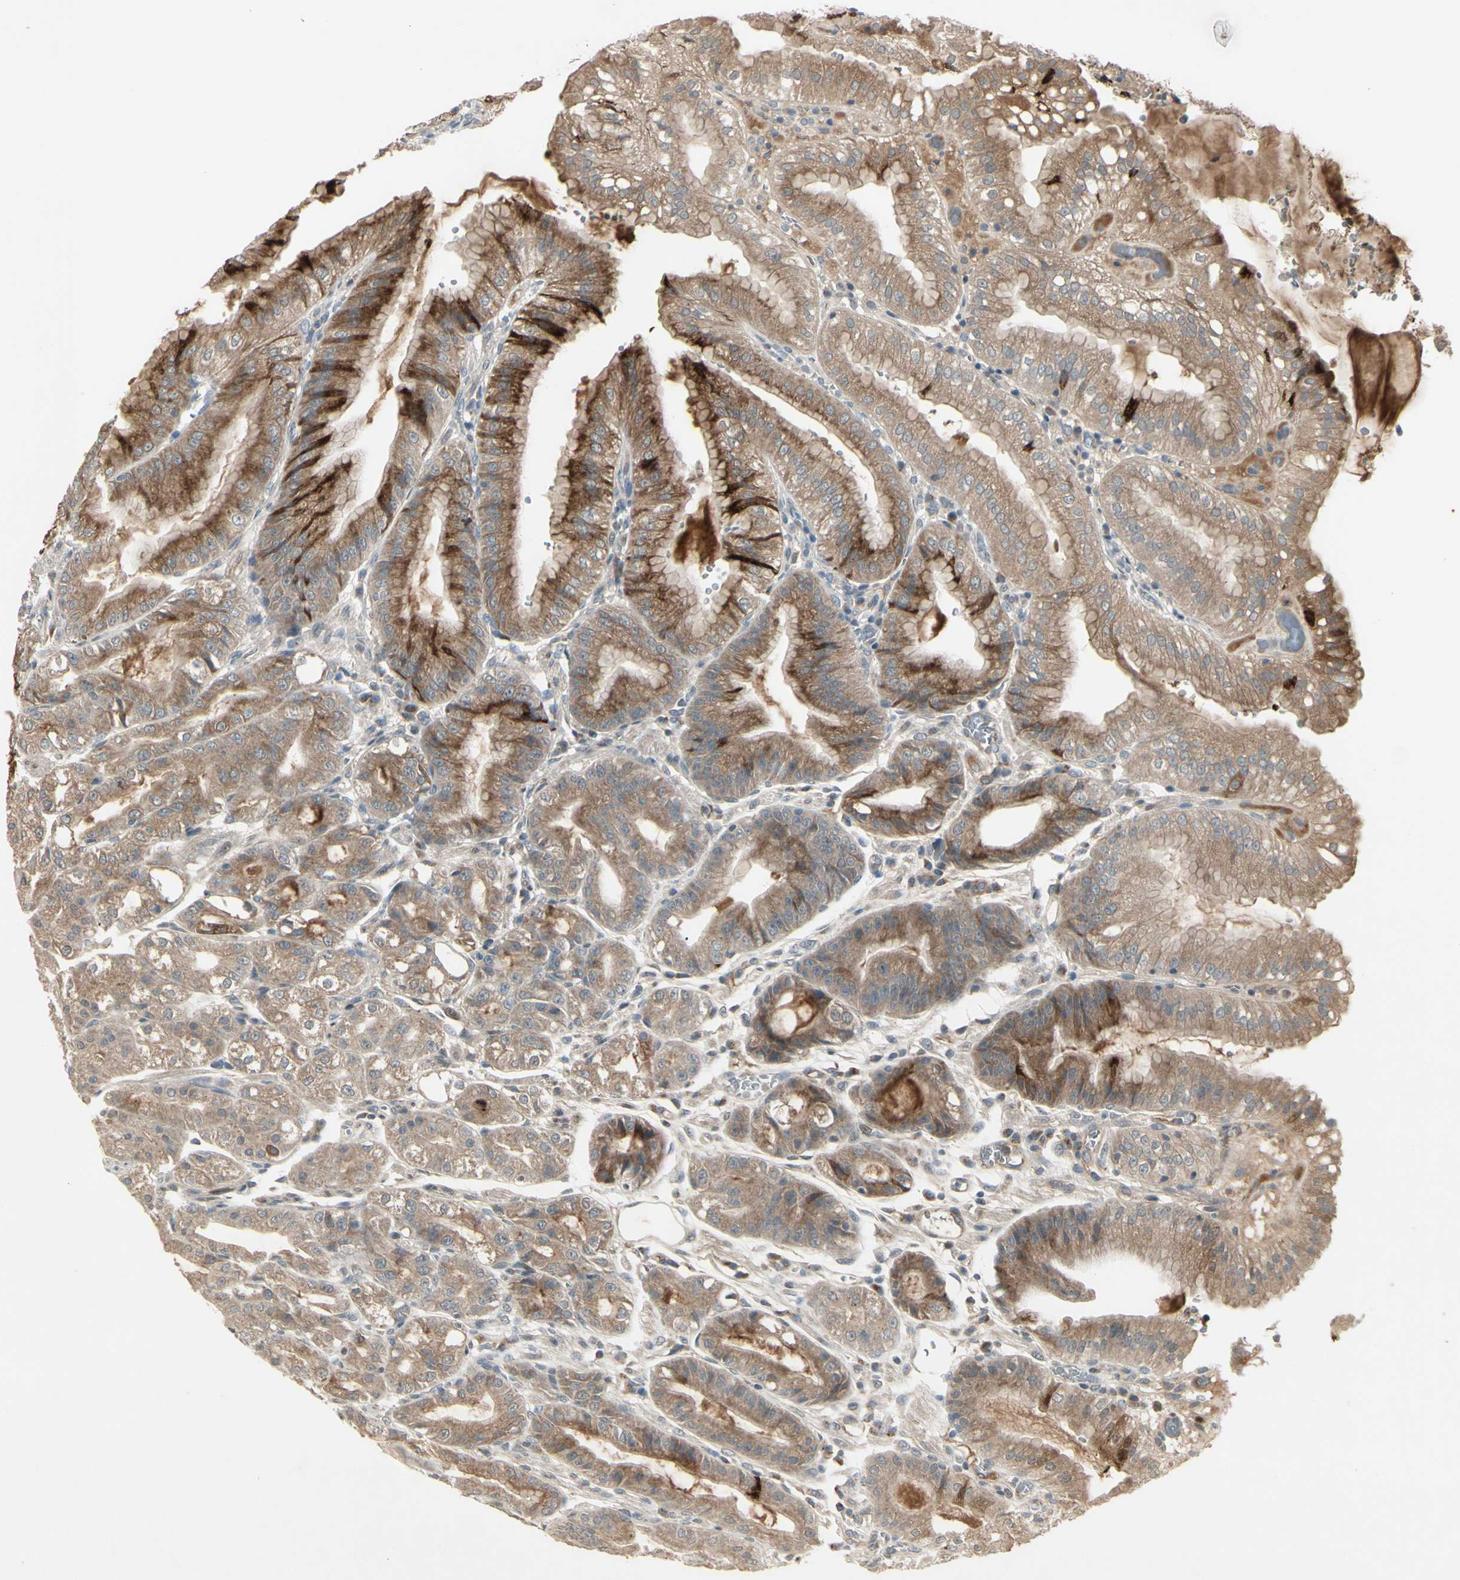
{"staining": {"intensity": "strong", "quantity": ">75%", "location": "cytoplasmic/membranous"}, "tissue": "stomach", "cell_type": "Glandular cells", "image_type": "normal", "snomed": [{"axis": "morphology", "description": "Normal tissue, NOS"}, {"axis": "topography", "description": "Stomach, lower"}], "caption": "Protein analysis of unremarkable stomach shows strong cytoplasmic/membranous positivity in about >75% of glandular cells.", "gene": "FHDC1", "patient": {"sex": "male", "age": 71}}